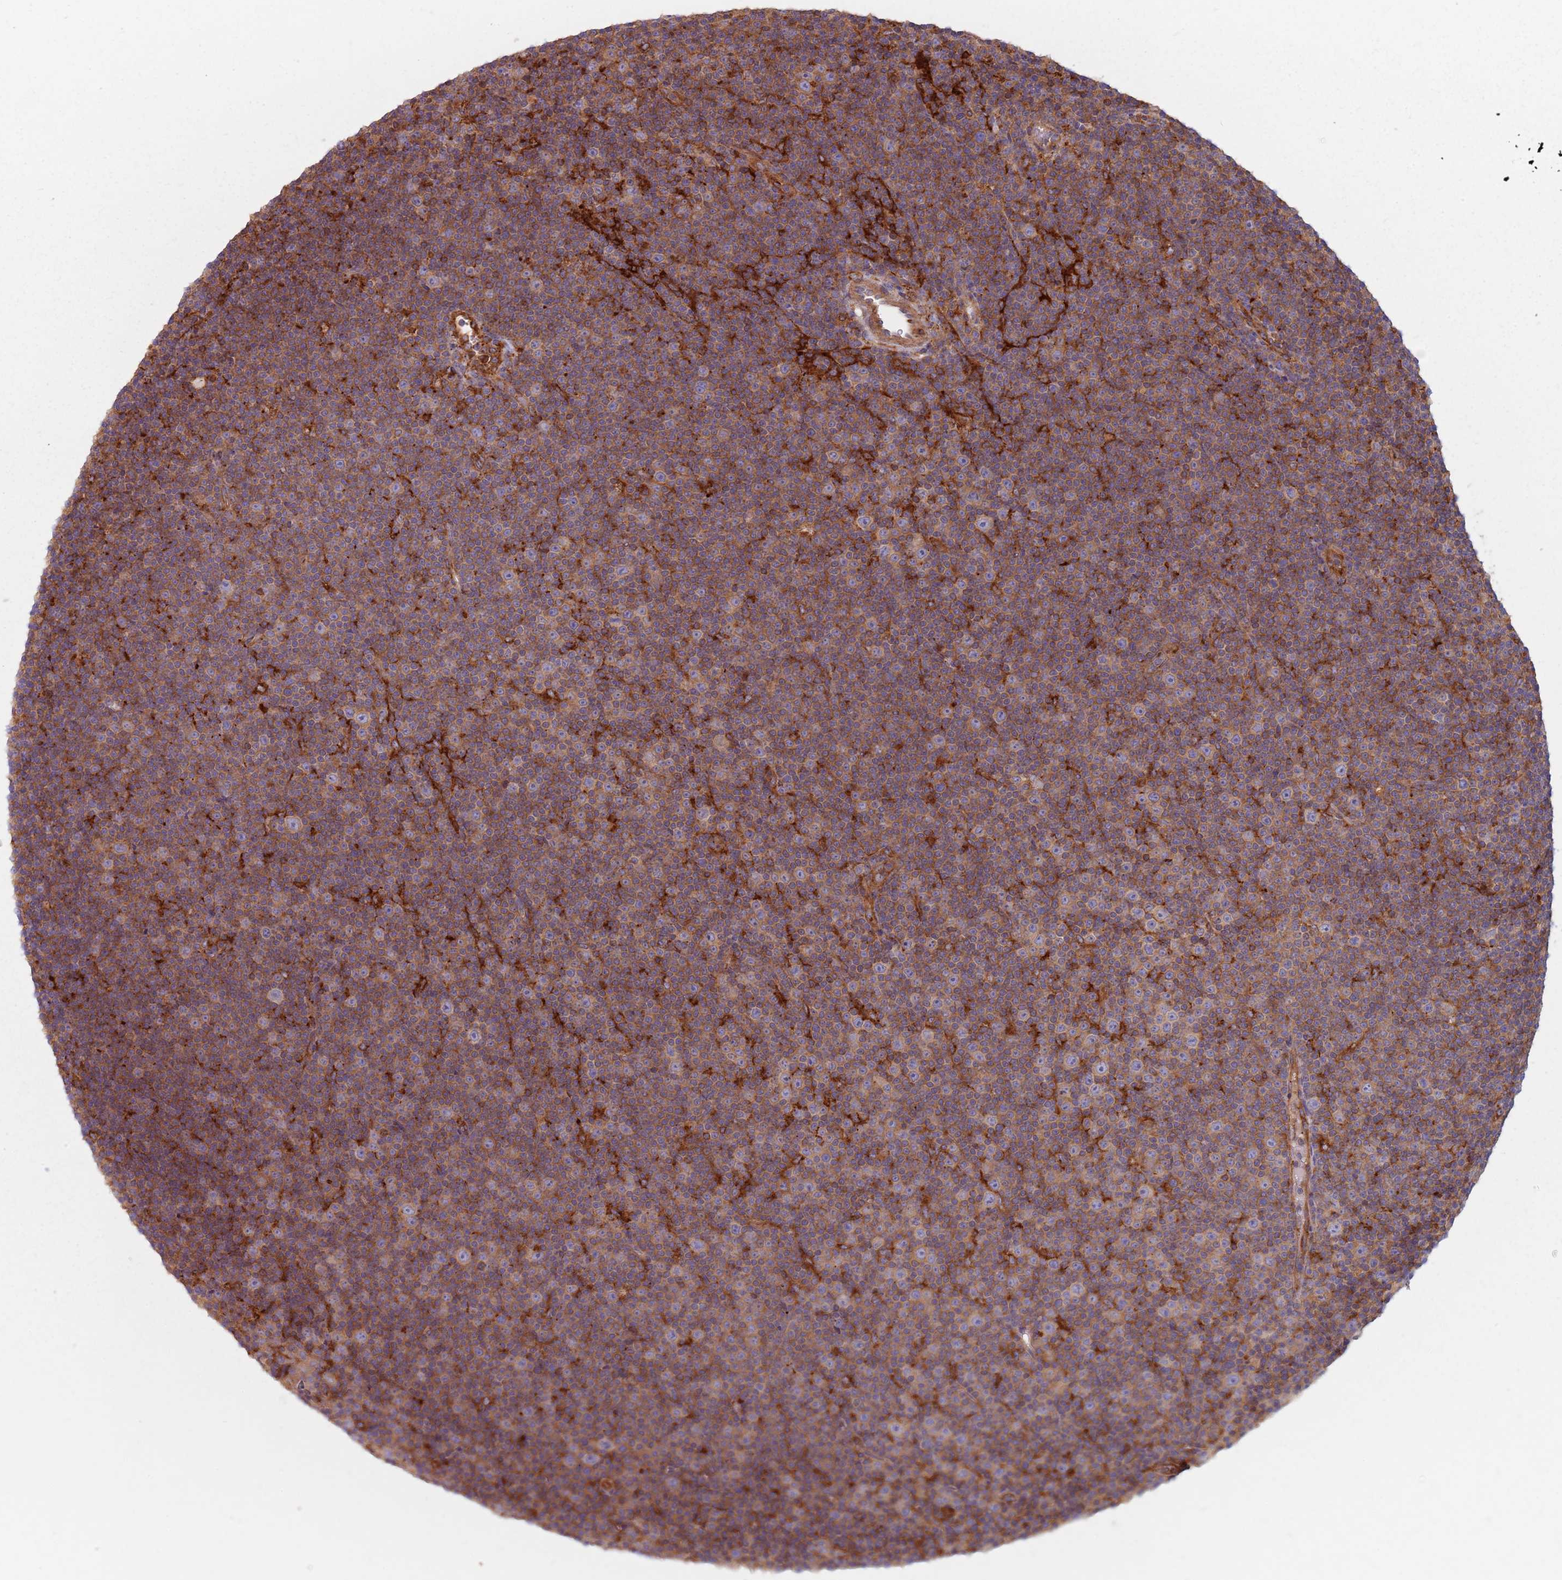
{"staining": {"intensity": "moderate", "quantity": ">75%", "location": "cytoplasmic/membranous"}, "tissue": "lymphoma", "cell_type": "Tumor cells", "image_type": "cancer", "snomed": [{"axis": "morphology", "description": "Malignant lymphoma, non-Hodgkin's type, Low grade"}, {"axis": "topography", "description": "Lymph node"}], "caption": "DAB immunohistochemical staining of lymphoma displays moderate cytoplasmic/membranous protein staining in approximately >75% of tumor cells. (Stains: DAB (3,3'-diaminobenzidine) in brown, nuclei in blue, Microscopy: brightfield microscopy at high magnification).", "gene": "TPD52L2", "patient": {"sex": "female", "age": 67}}